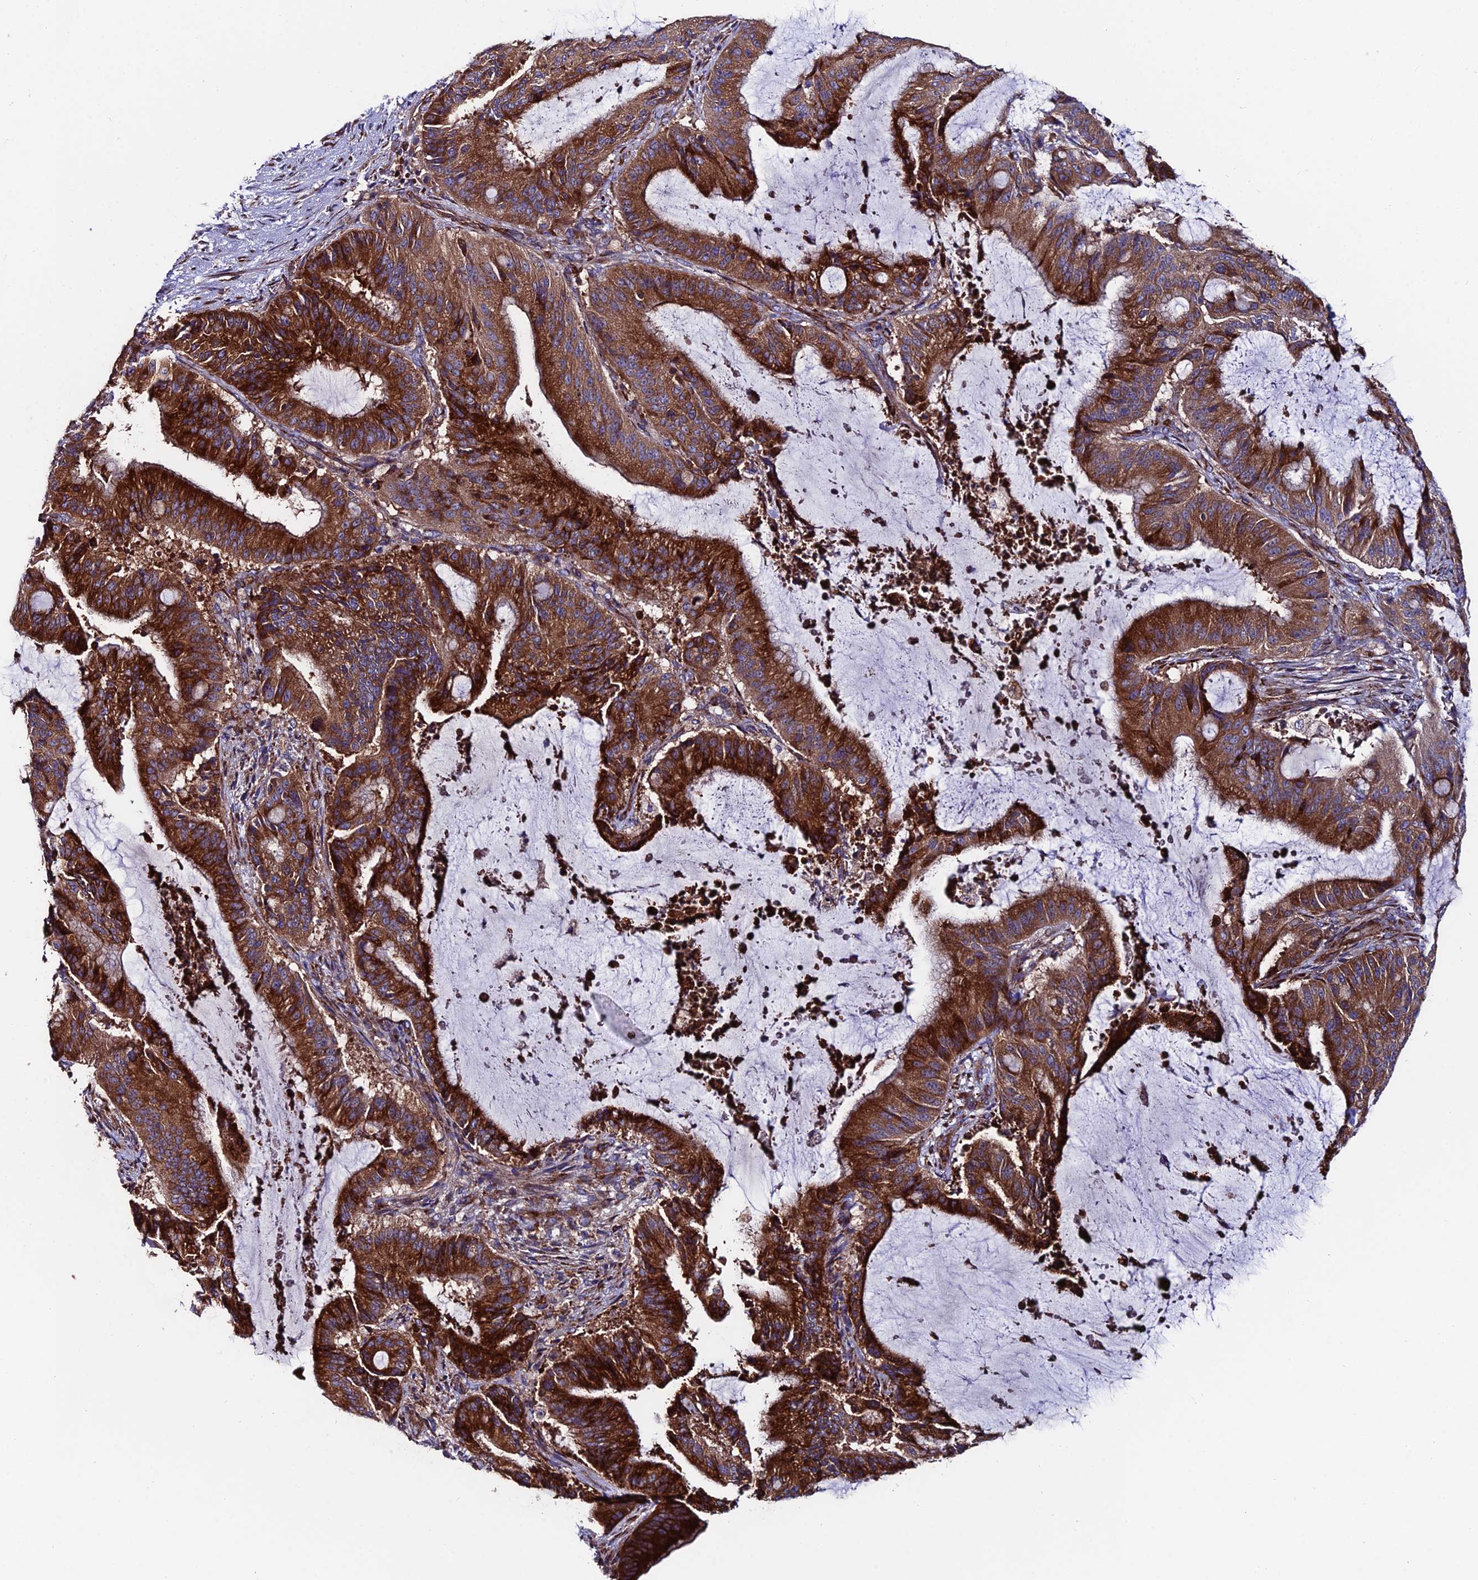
{"staining": {"intensity": "strong", "quantity": ">75%", "location": "cytoplasmic/membranous"}, "tissue": "liver cancer", "cell_type": "Tumor cells", "image_type": "cancer", "snomed": [{"axis": "morphology", "description": "Normal tissue, NOS"}, {"axis": "morphology", "description": "Cholangiocarcinoma"}, {"axis": "topography", "description": "Liver"}, {"axis": "topography", "description": "Peripheral nerve tissue"}], "caption": "Human cholangiocarcinoma (liver) stained with a brown dye shows strong cytoplasmic/membranous positive staining in about >75% of tumor cells.", "gene": "EIF3K", "patient": {"sex": "female", "age": 73}}